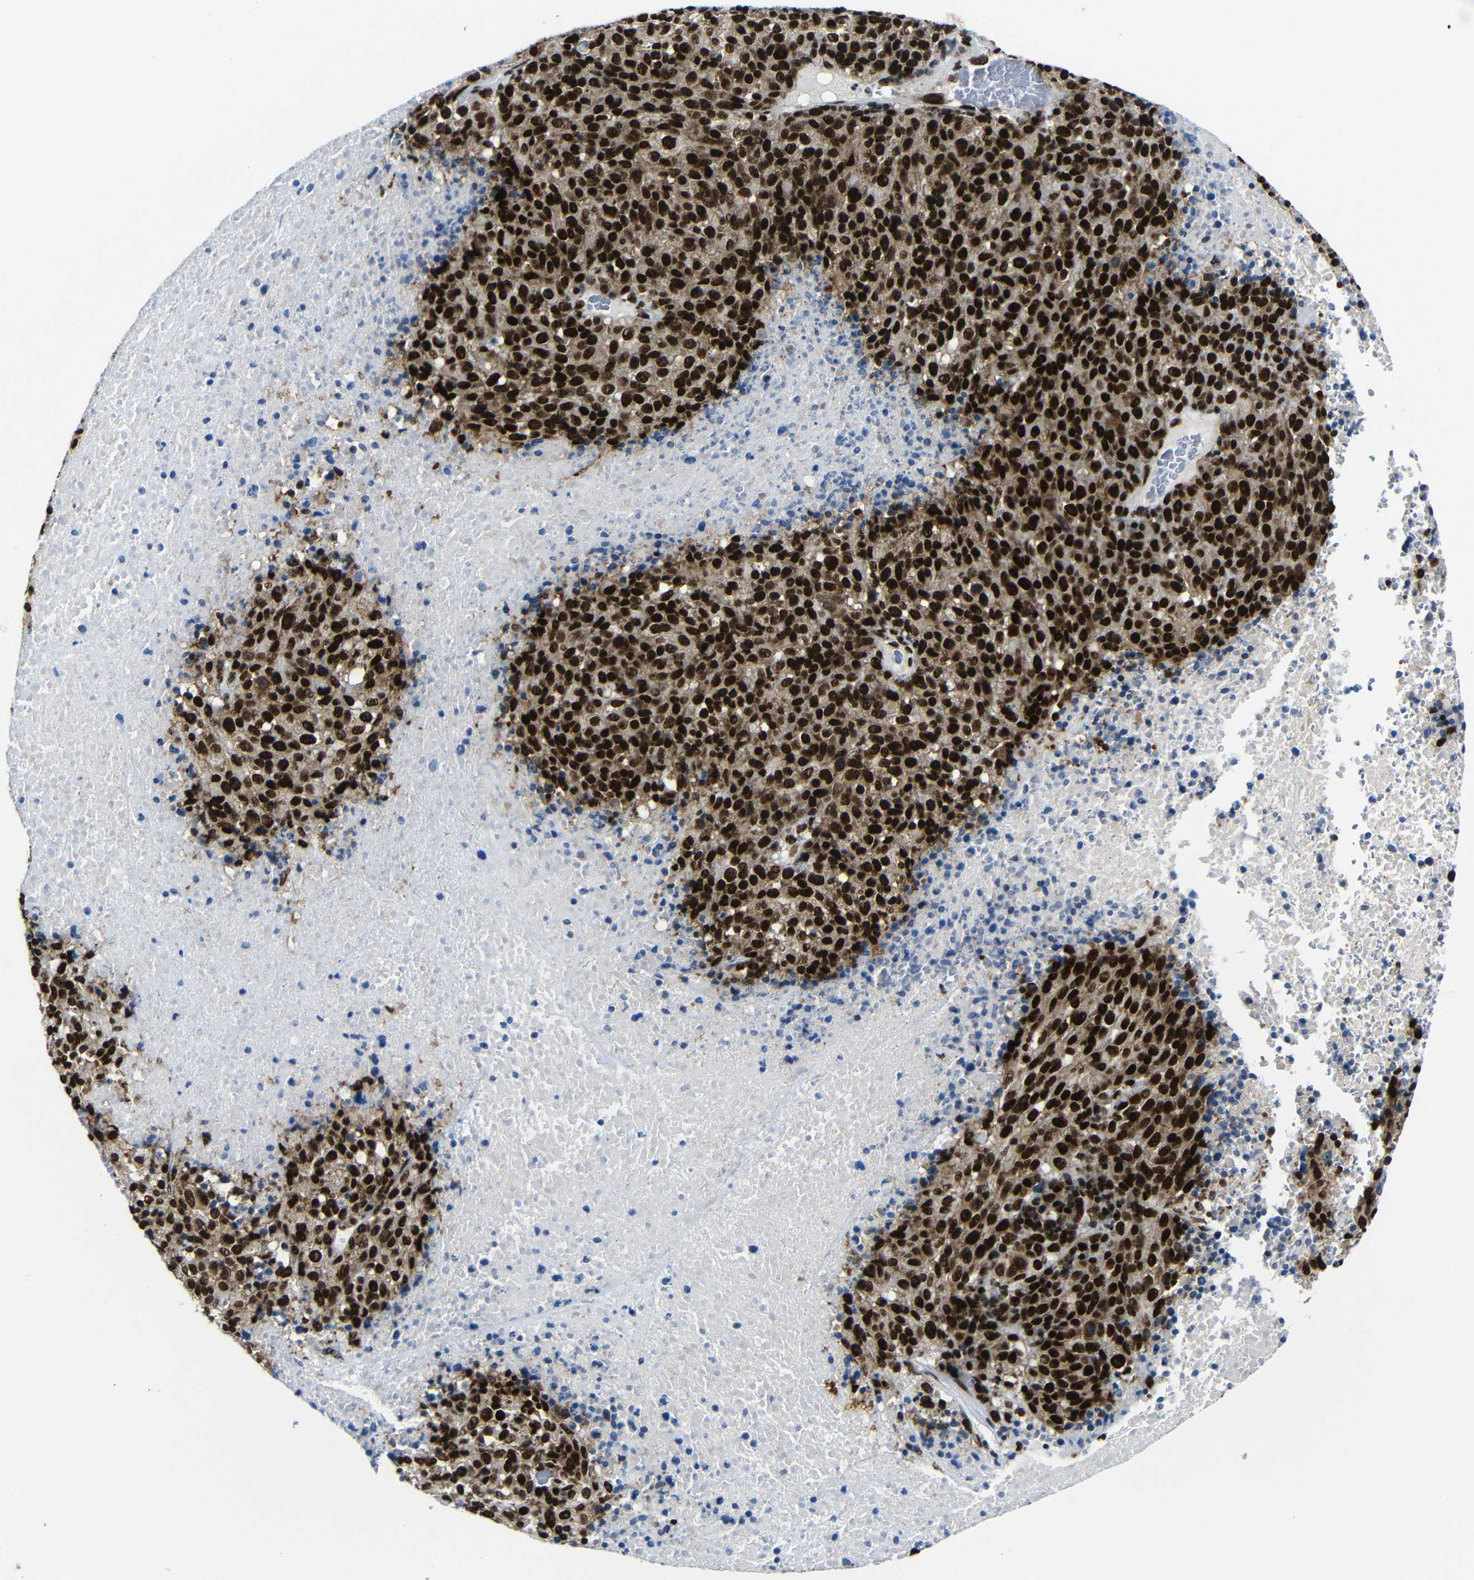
{"staining": {"intensity": "strong", "quantity": ">75%", "location": "cytoplasmic/membranous,nuclear"}, "tissue": "melanoma", "cell_type": "Tumor cells", "image_type": "cancer", "snomed": [{"axis": "morphology", "description": "Malignant melanoma, Metastatic site"}, {"axis": "topography", "description": "Cerebral cortex"}], "caption": "Strong cytoplasmic/membranous and nuclear staining for a protein is identified in about >75% of tumor cells of melanoma using IHC.", "gene": "PTBP1", "patient": {"sex": "female", "age": 52}}